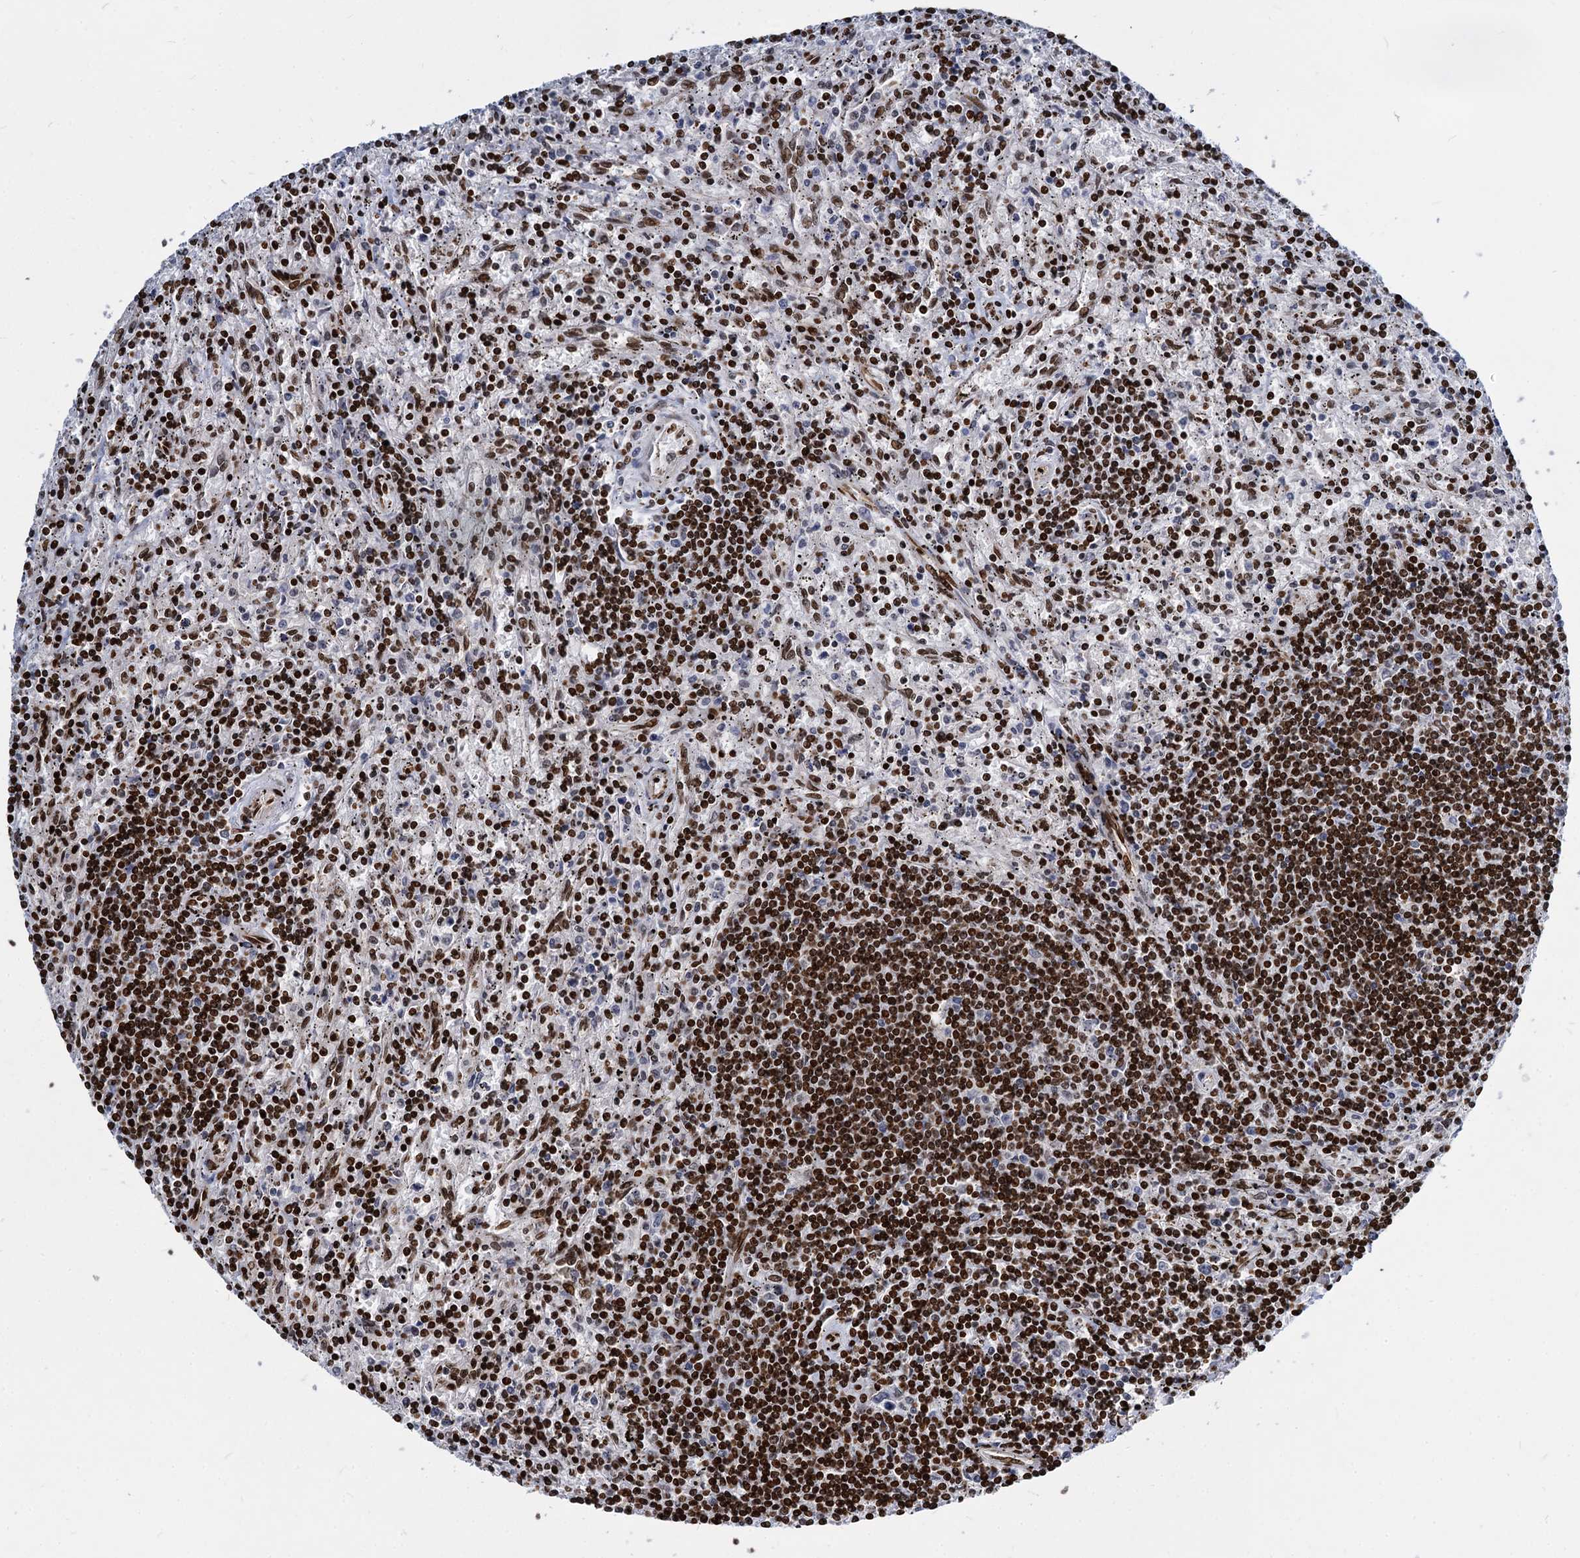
{"staining": {"intensity": "strong", "quantity": ">75%", "location": "nuclear"}, "tissue": "lymphoma", "cell_type": "Tumor cells", "image_type": "cancer", "snomed": [{"axis": "morphology", "description": "Malignant lymphoma, non-Hodgkin's type, Low grade"}, {"axis": "topography", "description": "Spleen"}], "caption": "Strong nuclear expression for a protein is present in about >75% of tumor cells of low-grade malignant lymphoma, non-Hodgkin's type using immunohistochemistry (IHC).", "gene": "MECP2", "patient": {"sex": "male", "age": 76}}